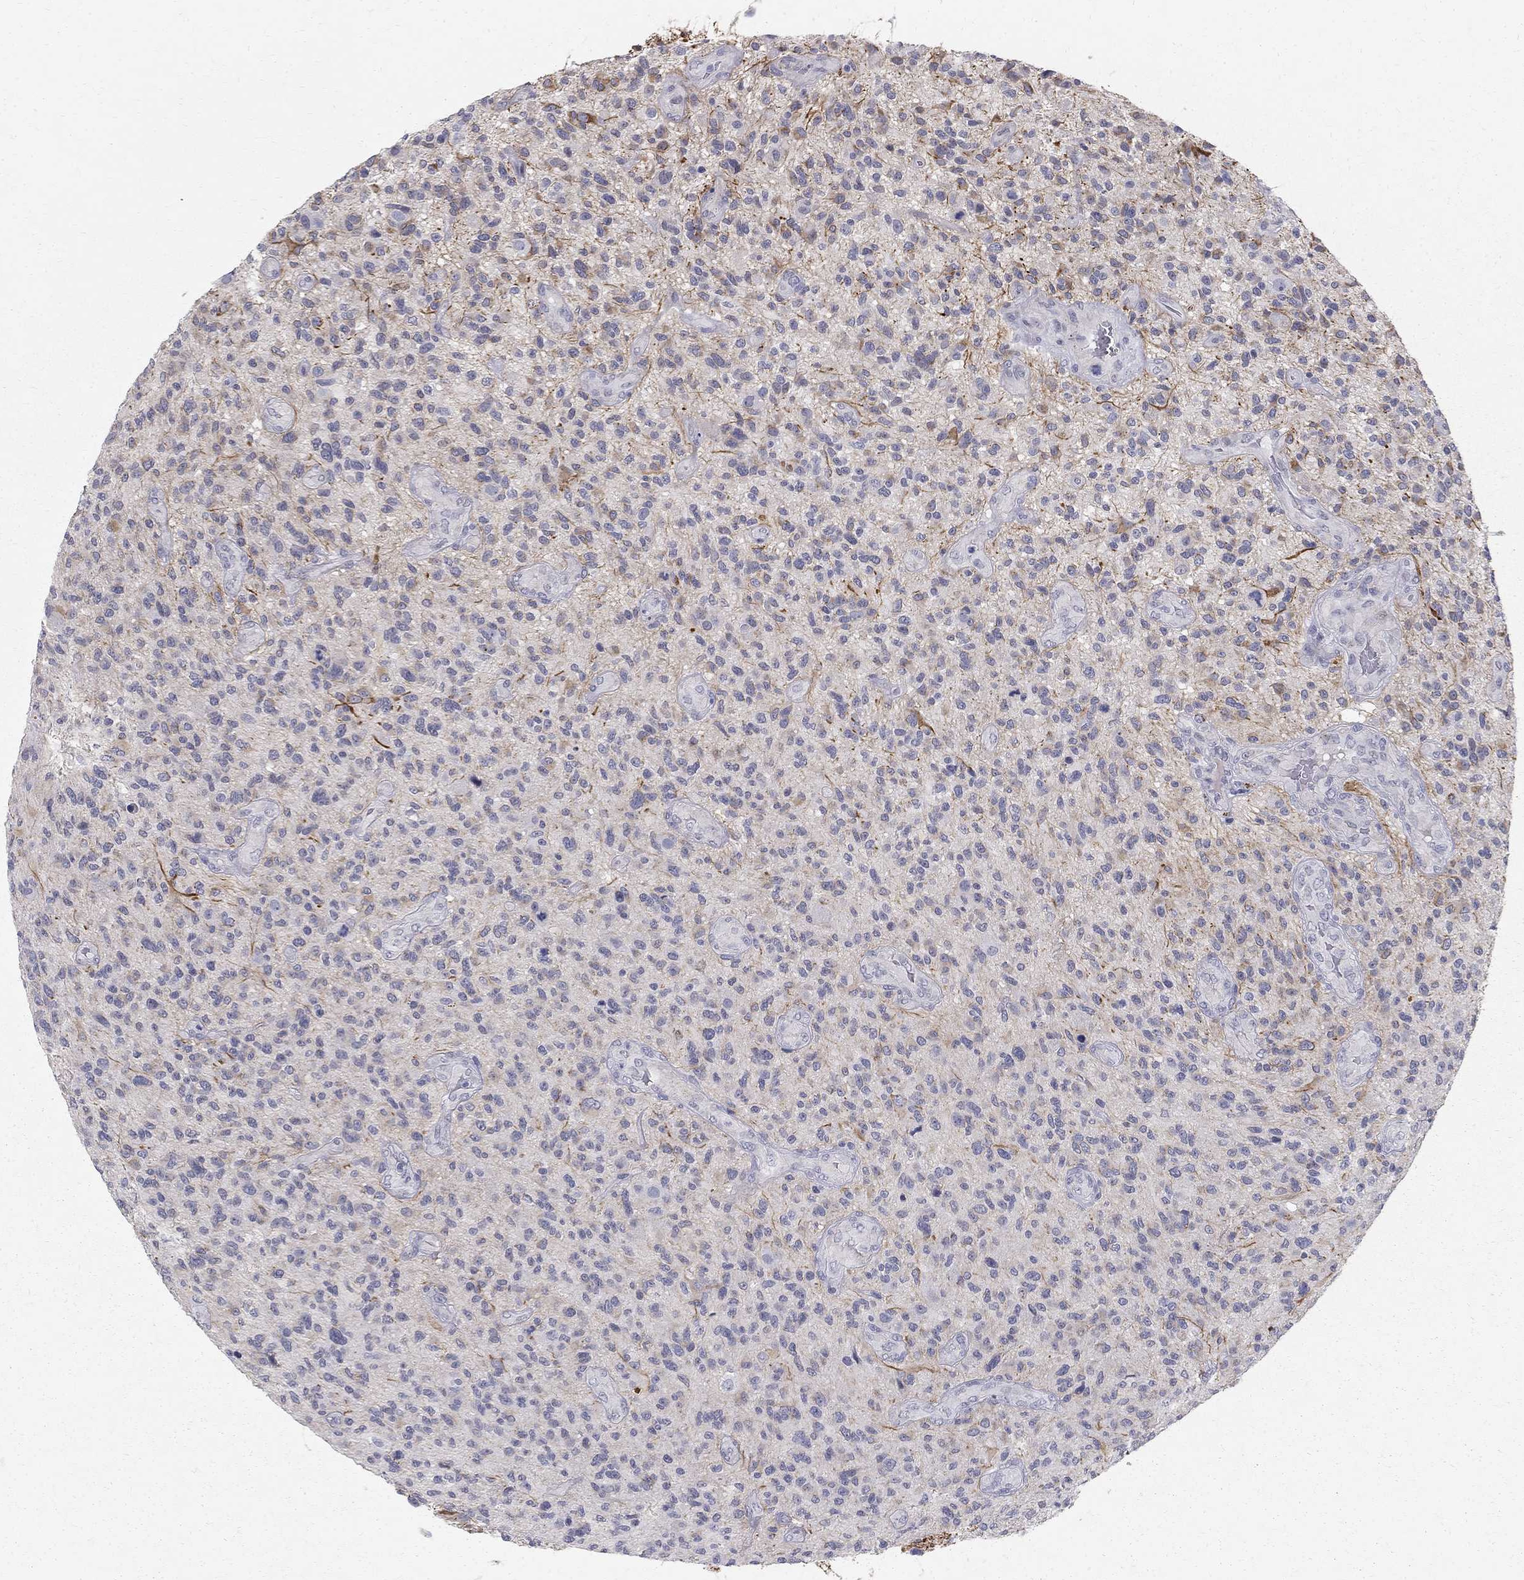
{"staining": {"intensity": "negative", "quantity": "none", "location": "none"}, "tissue": "glioma", "cell_type": "Tumor cells", "image_type": "cancer", "snomed": [{"axis": "morphology", "description": "Glioma, malignant, High grade"}, {"axis": "topography", "description": "Brain"}], "caption": "Protein analysis of malignant glioma (high-grade) demonstrates no significant expression in tumor cells.", "gene": "CLIC6", "patient": {"sex": "male", "age": 47}}